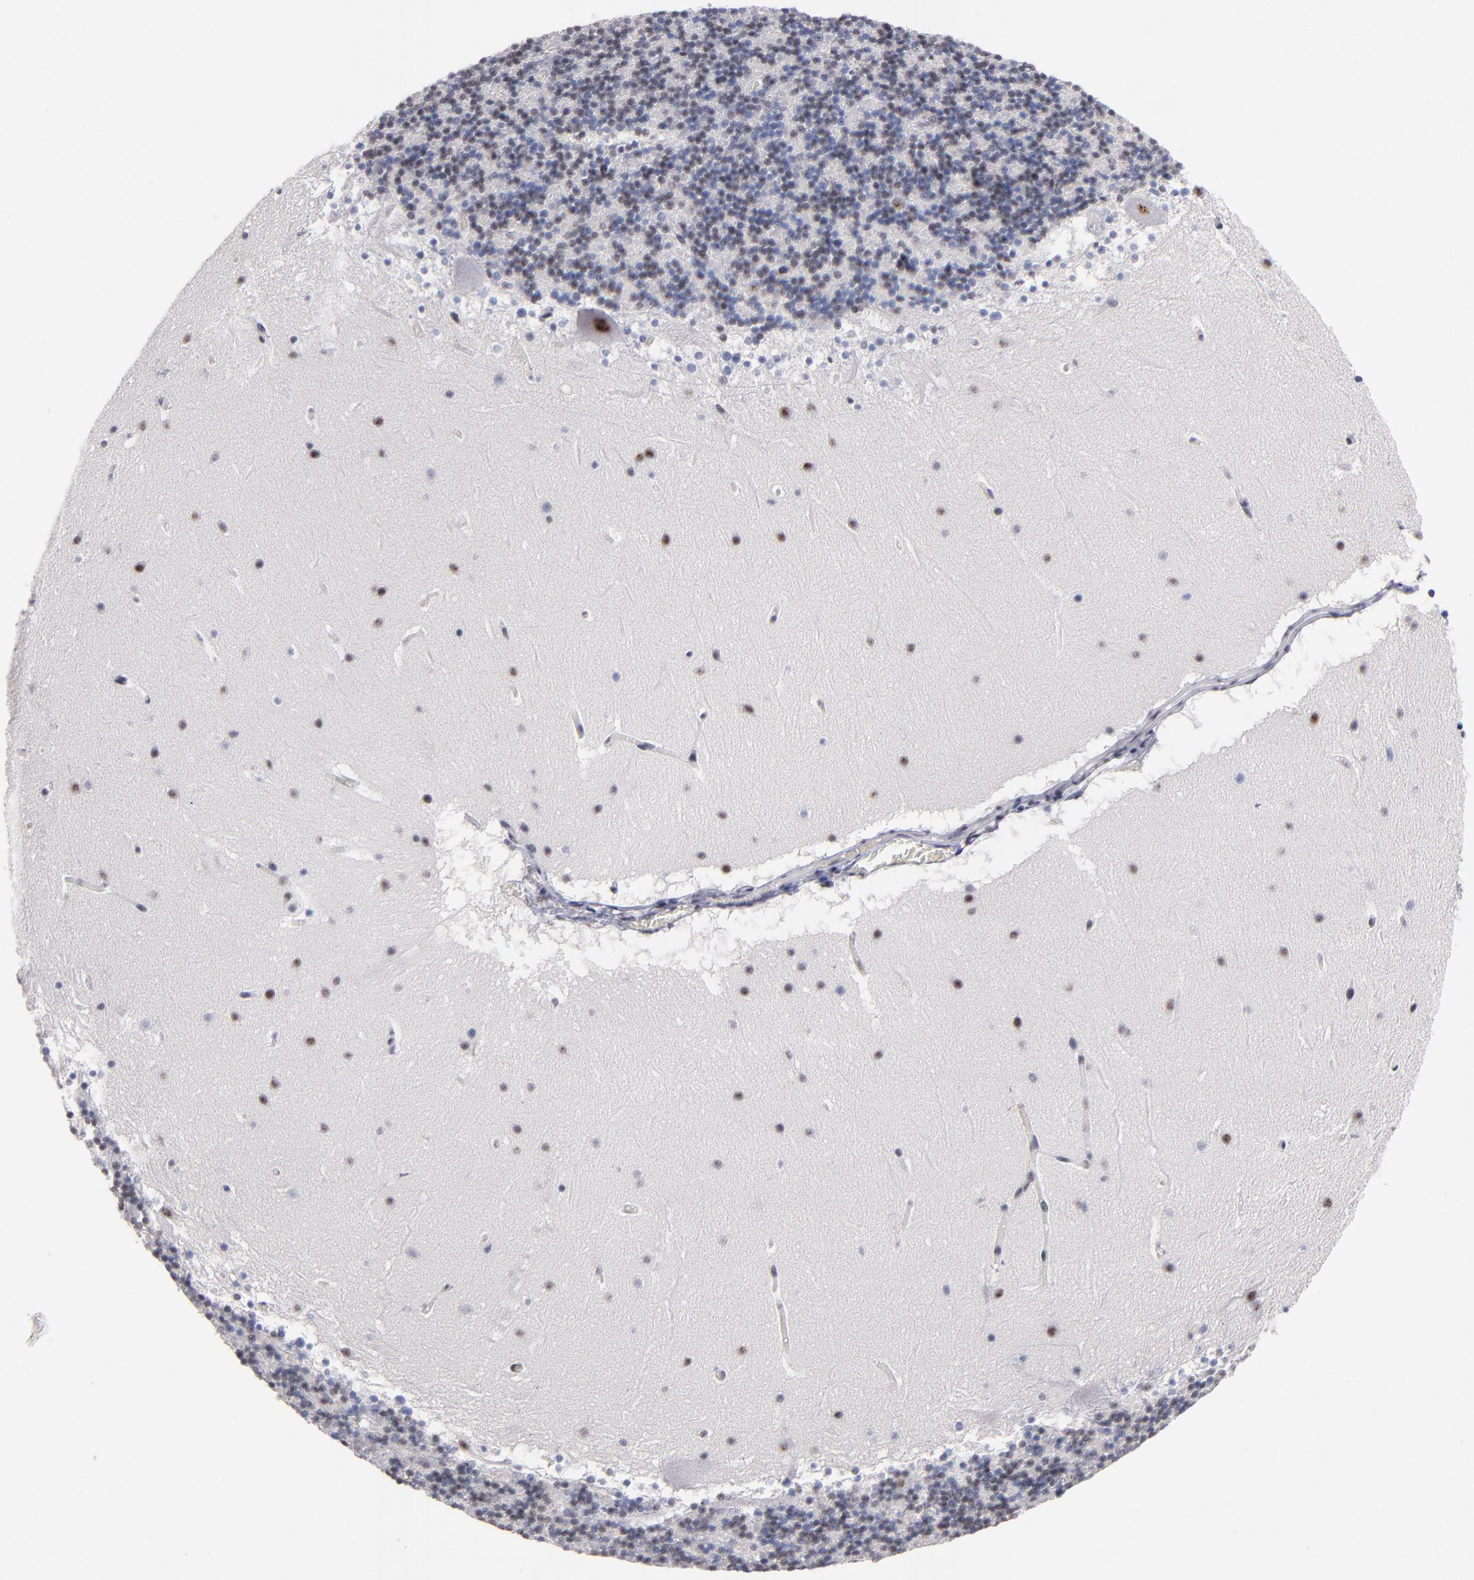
{"staining": {"intensity": "weak", "quantity": "<25%", "location": "nuclear"}, "tissue": "cerebellum", "cell_type": "Cells in granular layer", "image_type": "normal", "snomed": [{"axis": "morphology", "description": "Normal tissue, NOS"}, {"axis": "topography", "description": "Cerebellum"}], "caption": "Immunohistochemistry (IHC) micrograph of unremarkable cerebellum: cerebellum stained with DAB (3,3'-diaminobenzidine) exhibits no significant protein staining in cells in granular layer.", "gene": "RAF1", "patient": {"sex": "male", "age": 45}}